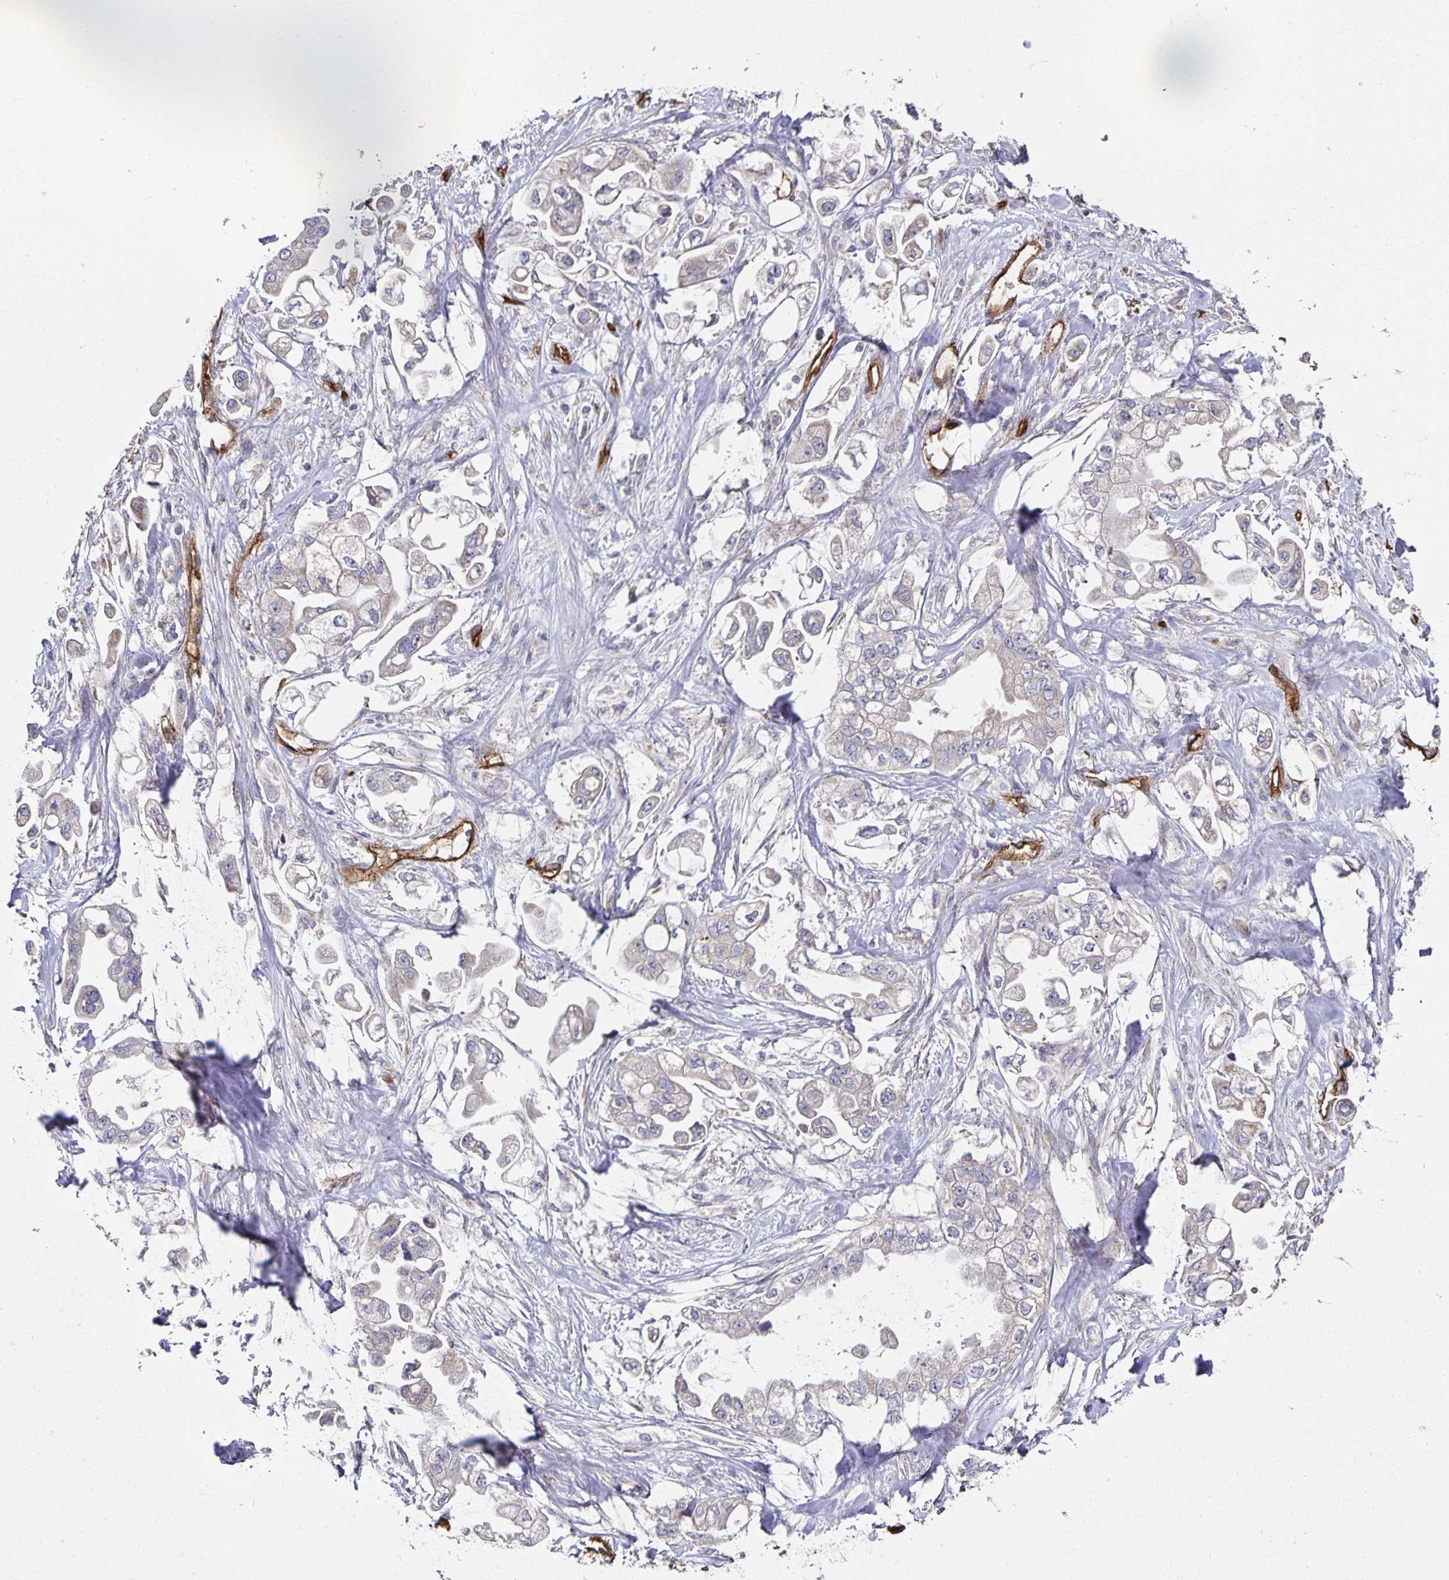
{"staining": {"intensity": "negative", "quantity": "none", "location": "none"}, "tissue": "stomach cancer", "cell_type": "Tumor cells", "image_type": "cancer", "snomed": [{"axis": "morphology", "description": "Adenocarcinoma, NOS"}, {"axis": "topography", "description": "Stomach"}], "caption": "Immunohistochemistry histopathology image of human adenocarcinoma (stomach) stained for a protein (brown), which displays no staining in tumor cells.", "gene": "PODXL", "patient": {"sex": "male", "age": 62}}